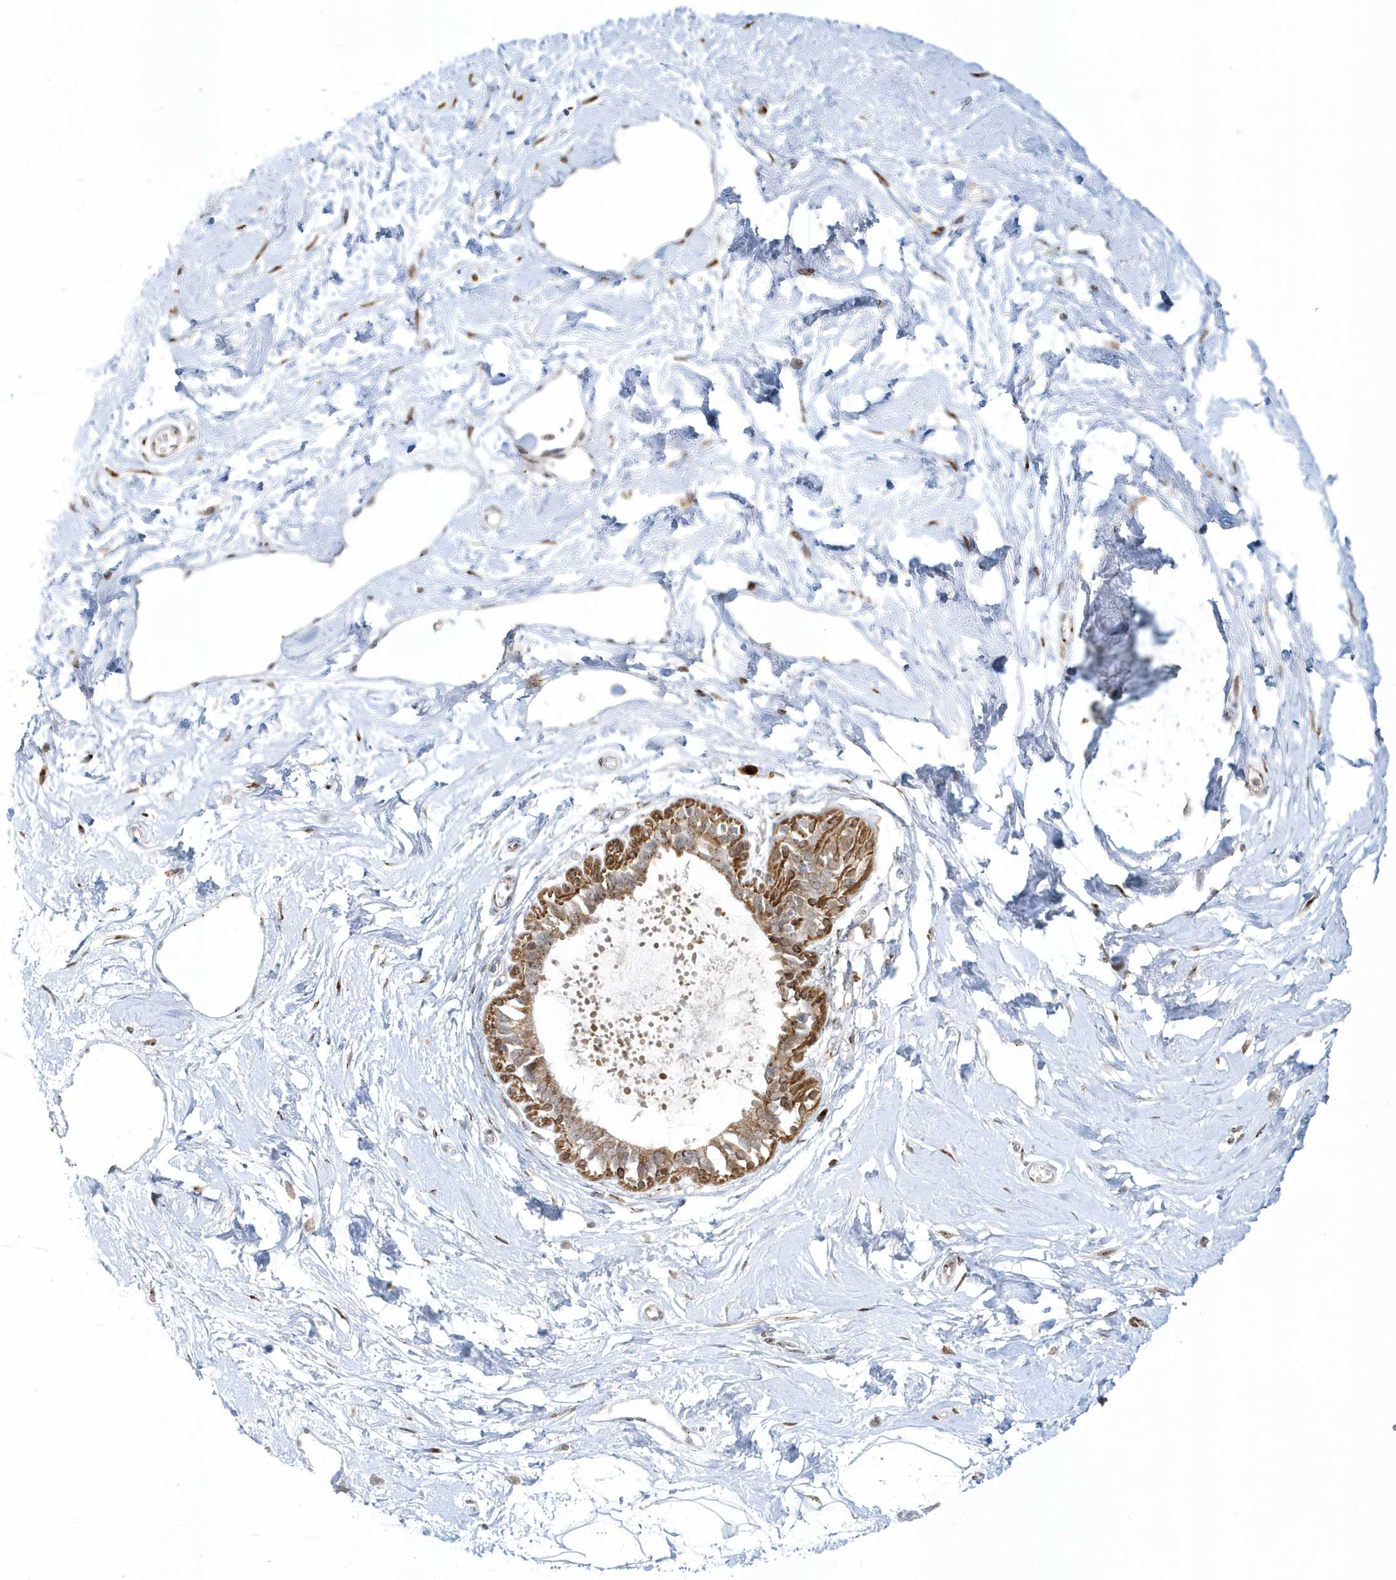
{"staining": {"intensity": "negative", "quantity": "none", "location": "none"}, "tissue": "breast", "cell_type": "Adipocytes", "image_type": "normal", "snomed": [{"axis": "morphology", "description": "Normal tissue, NOS"}, {"axis": "topography", "description": "Breast"}], "caption": "The histopathology image demonstrates no staining of adipocytes in unremarkable breast. The staining was performed using DAB (3,3'-diaminobenzidine) to visualize the protein expression in brown, while the nuclei were stained in blue with hematoxylin (Magnification: 20x).", "gene": "DHFR", "patient": {"sex": "female", "age": 45}}